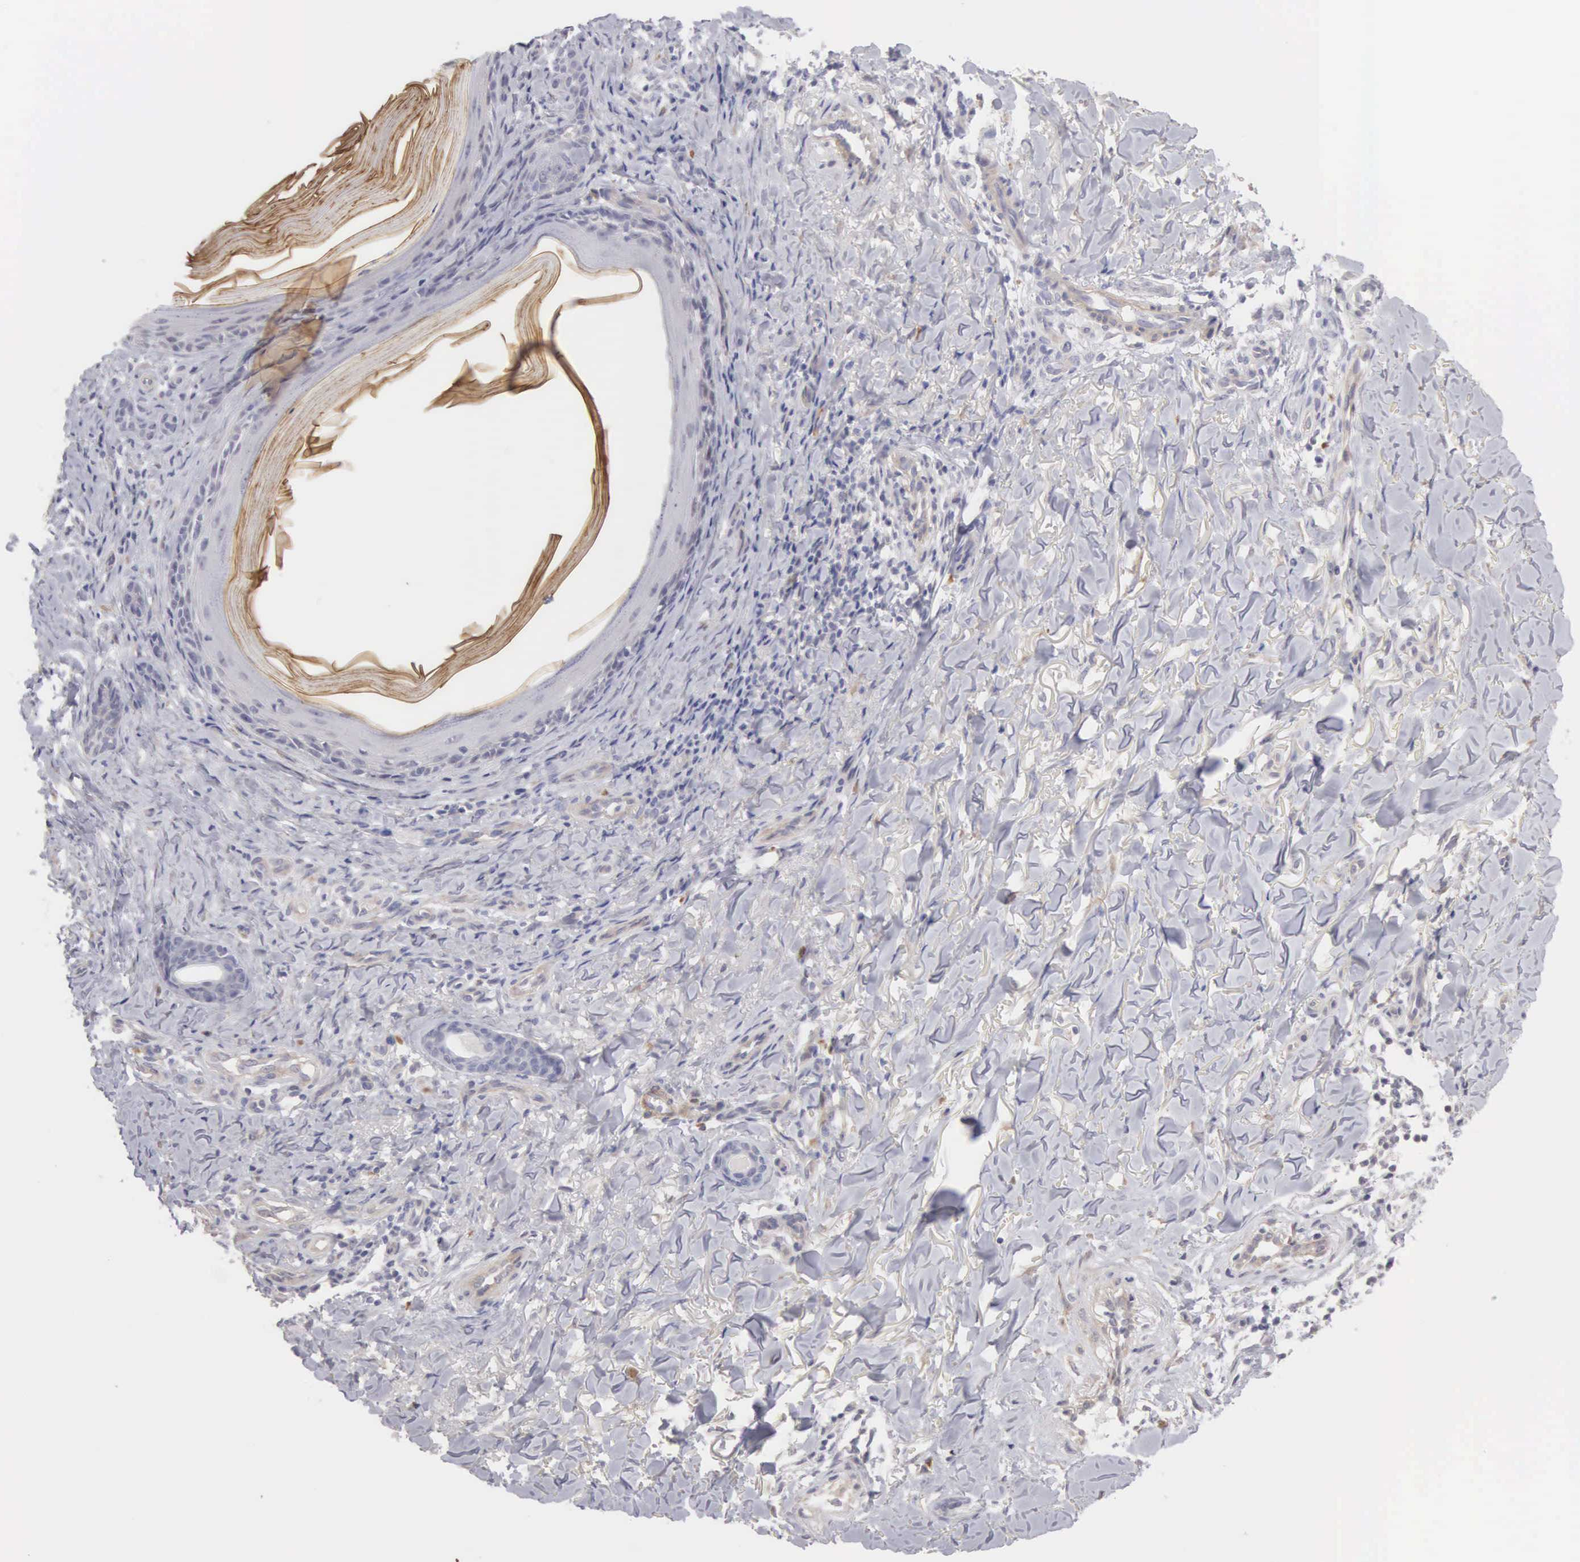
{"staining": {"intensity": "weak", "quantity": "<25%", "location": "cytoplasmic/membranous"}, "tissue": "skin cancer", "cell_type": "Tumor cells", "image_type": "cancer", "snomed": [{"axis": "morphology", "description": "Normal tissue, NOS"}, {"axis": "morphology", "description": "Basal cell carcinoma"}, {"axis": "topography", "description": "Skin"}], "caption": "Immunohistochemistry (IHC) micrograph of neoplastic tissue: human skin cancer (basal cell carcinoma) stained with DAB (3,3'-diaminobenzidine) displays no significant protein positivity in tumor cells.", "gene": "ELFN2", "patient": {"sex": "male", "age": 81}}